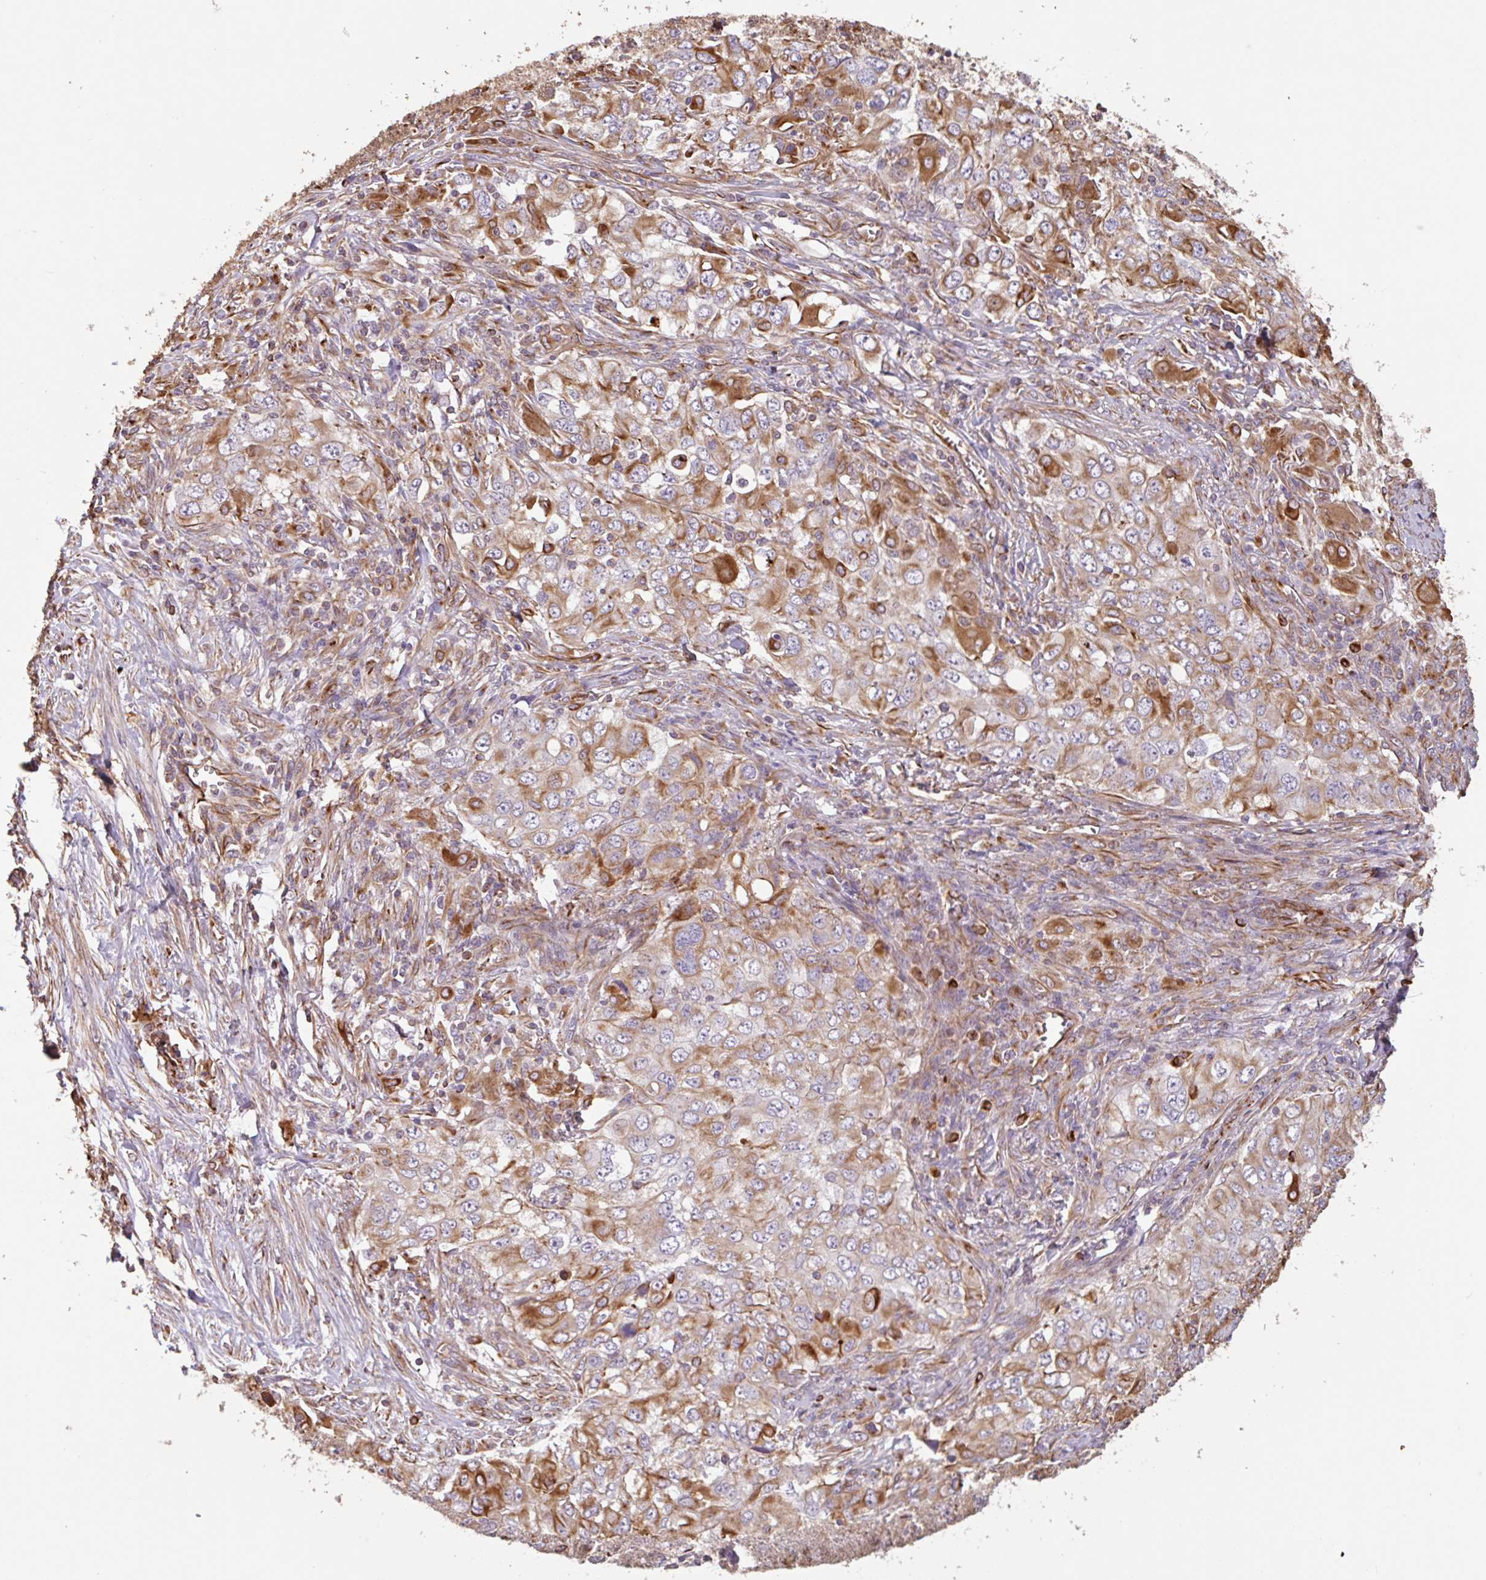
{"staining": {"intensity": "moderate", "quantity": "25%-75%", "location": "cytoplasmic/membranous"}, "tissue": "lung cancer", "cell_type": "Tumor cells", "image_type": "cancer", "snomed": [{"axis": "morphology", "description": "Adenocarcinoma, NOS"}, {"axis": "morphology", "description": "Adenocarcinoma, metastatic, NOS"}, {"axis": "topography", "description": "Lymph node"}, {"axis": "topography", "description": "Lung"}], "caption": "Moderate cytoplasmic/membranous expression for a protein is present in approximately 25%-75% of tumor cells of metastatic adenocarcinoma (lung) using immunohistochemistry.", "gene": "ZNF790", "patient": {"sex": "female", "age": 42}}